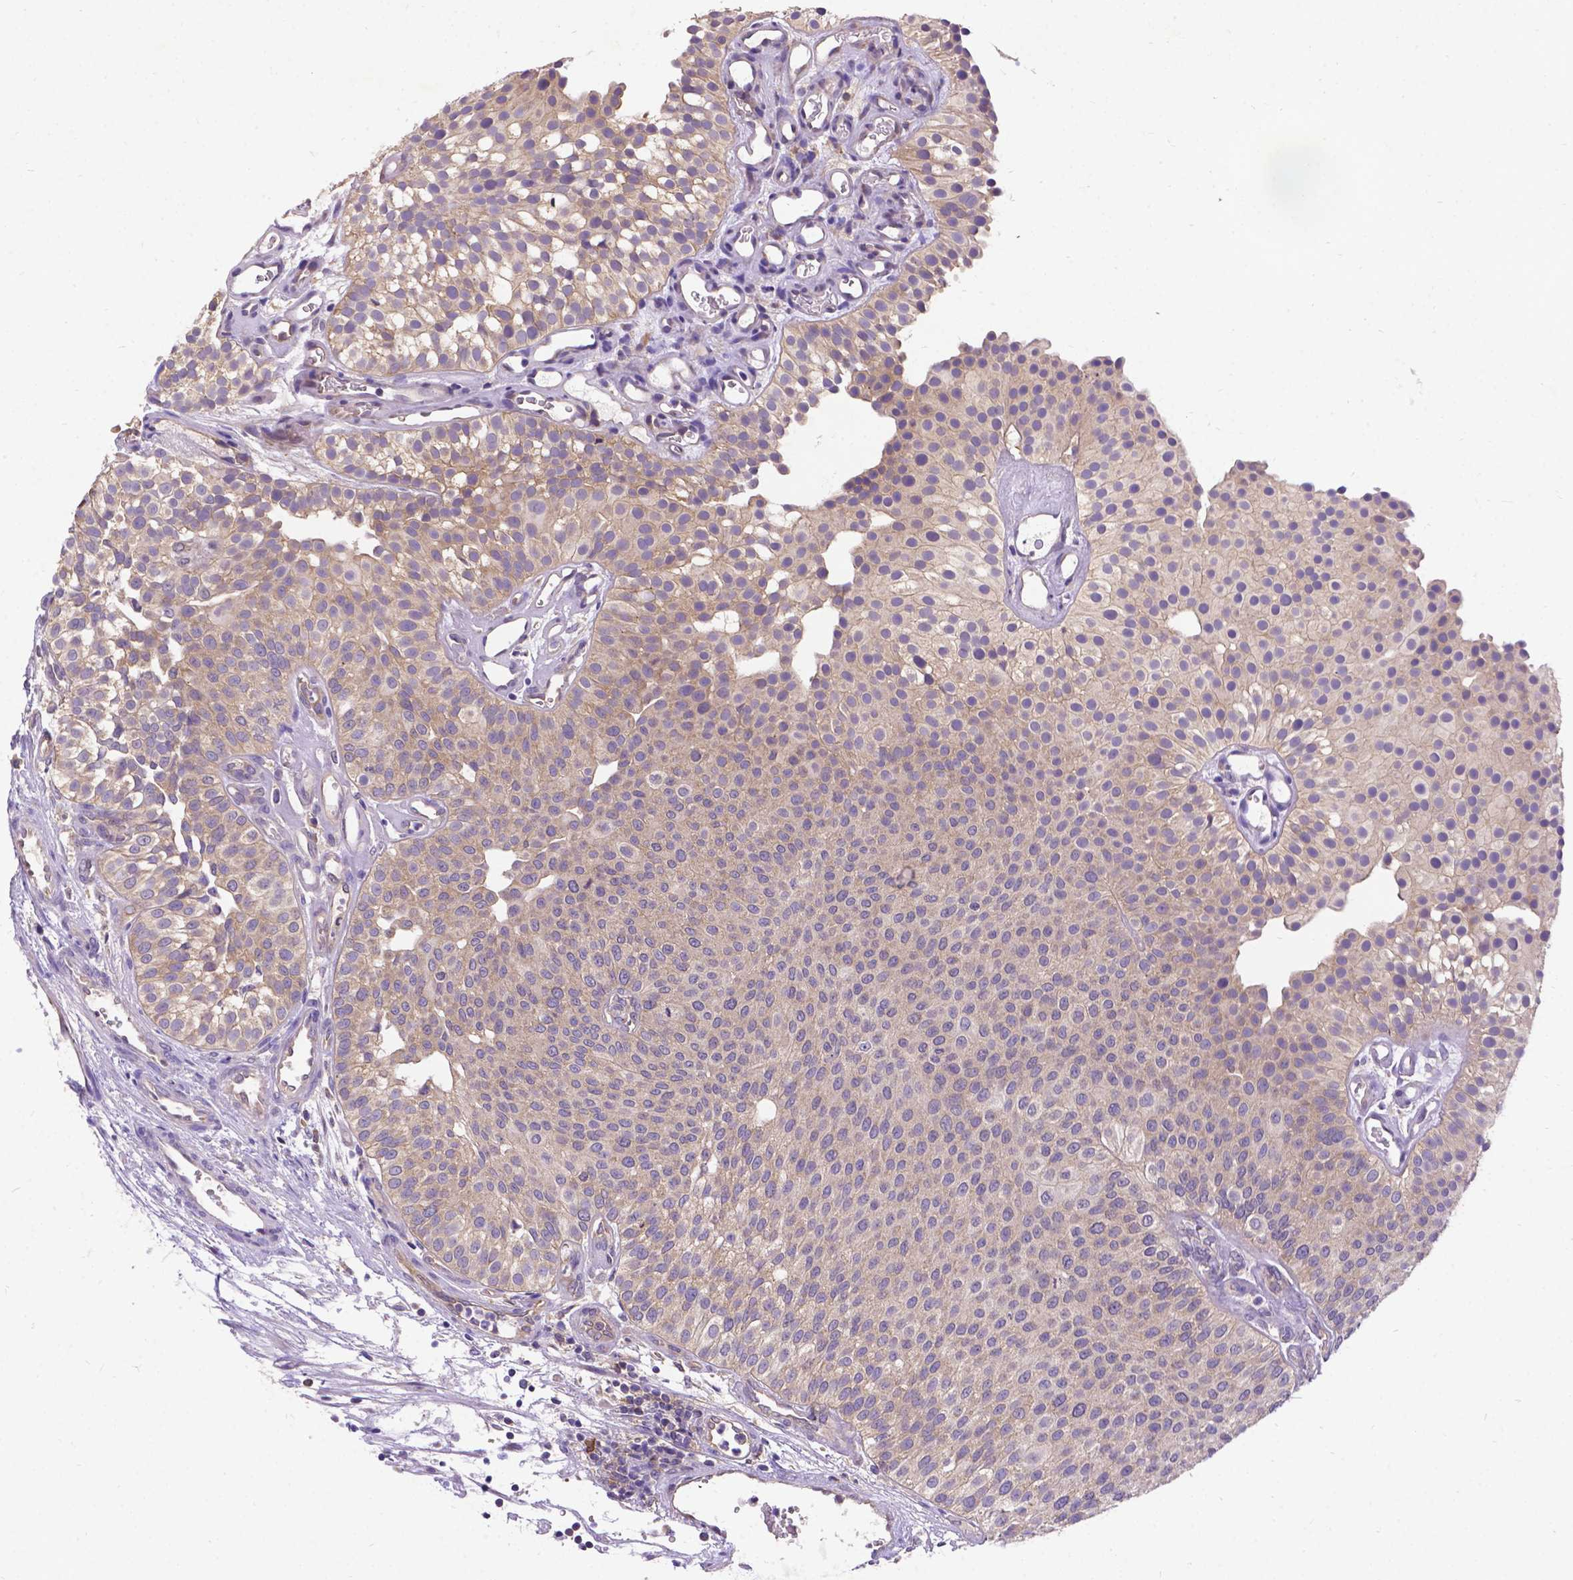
{"staining": {"intensity": "weak", "quantity": "25%-75%", "location": "cytoplasmic/membranous"}, "tissue": "urothelial cancer", "cell_type": "Tumor cells", "image_type": "cancer", "snomed": [{"axis": "morphology", "description": "Urothelial carcinoma, Low grade"}, {"axis": "topography", "description": "Urinary bladder"}], "caption": "Urothelial carcinoma (low-grade) was stained to show a protein in brown. There is low levels of weak cytoplasmic/membranous staining in about 25%-75% of tumor cells.", "gene": "DENND6A", "patient": {"sex": "female", "age": 87}}